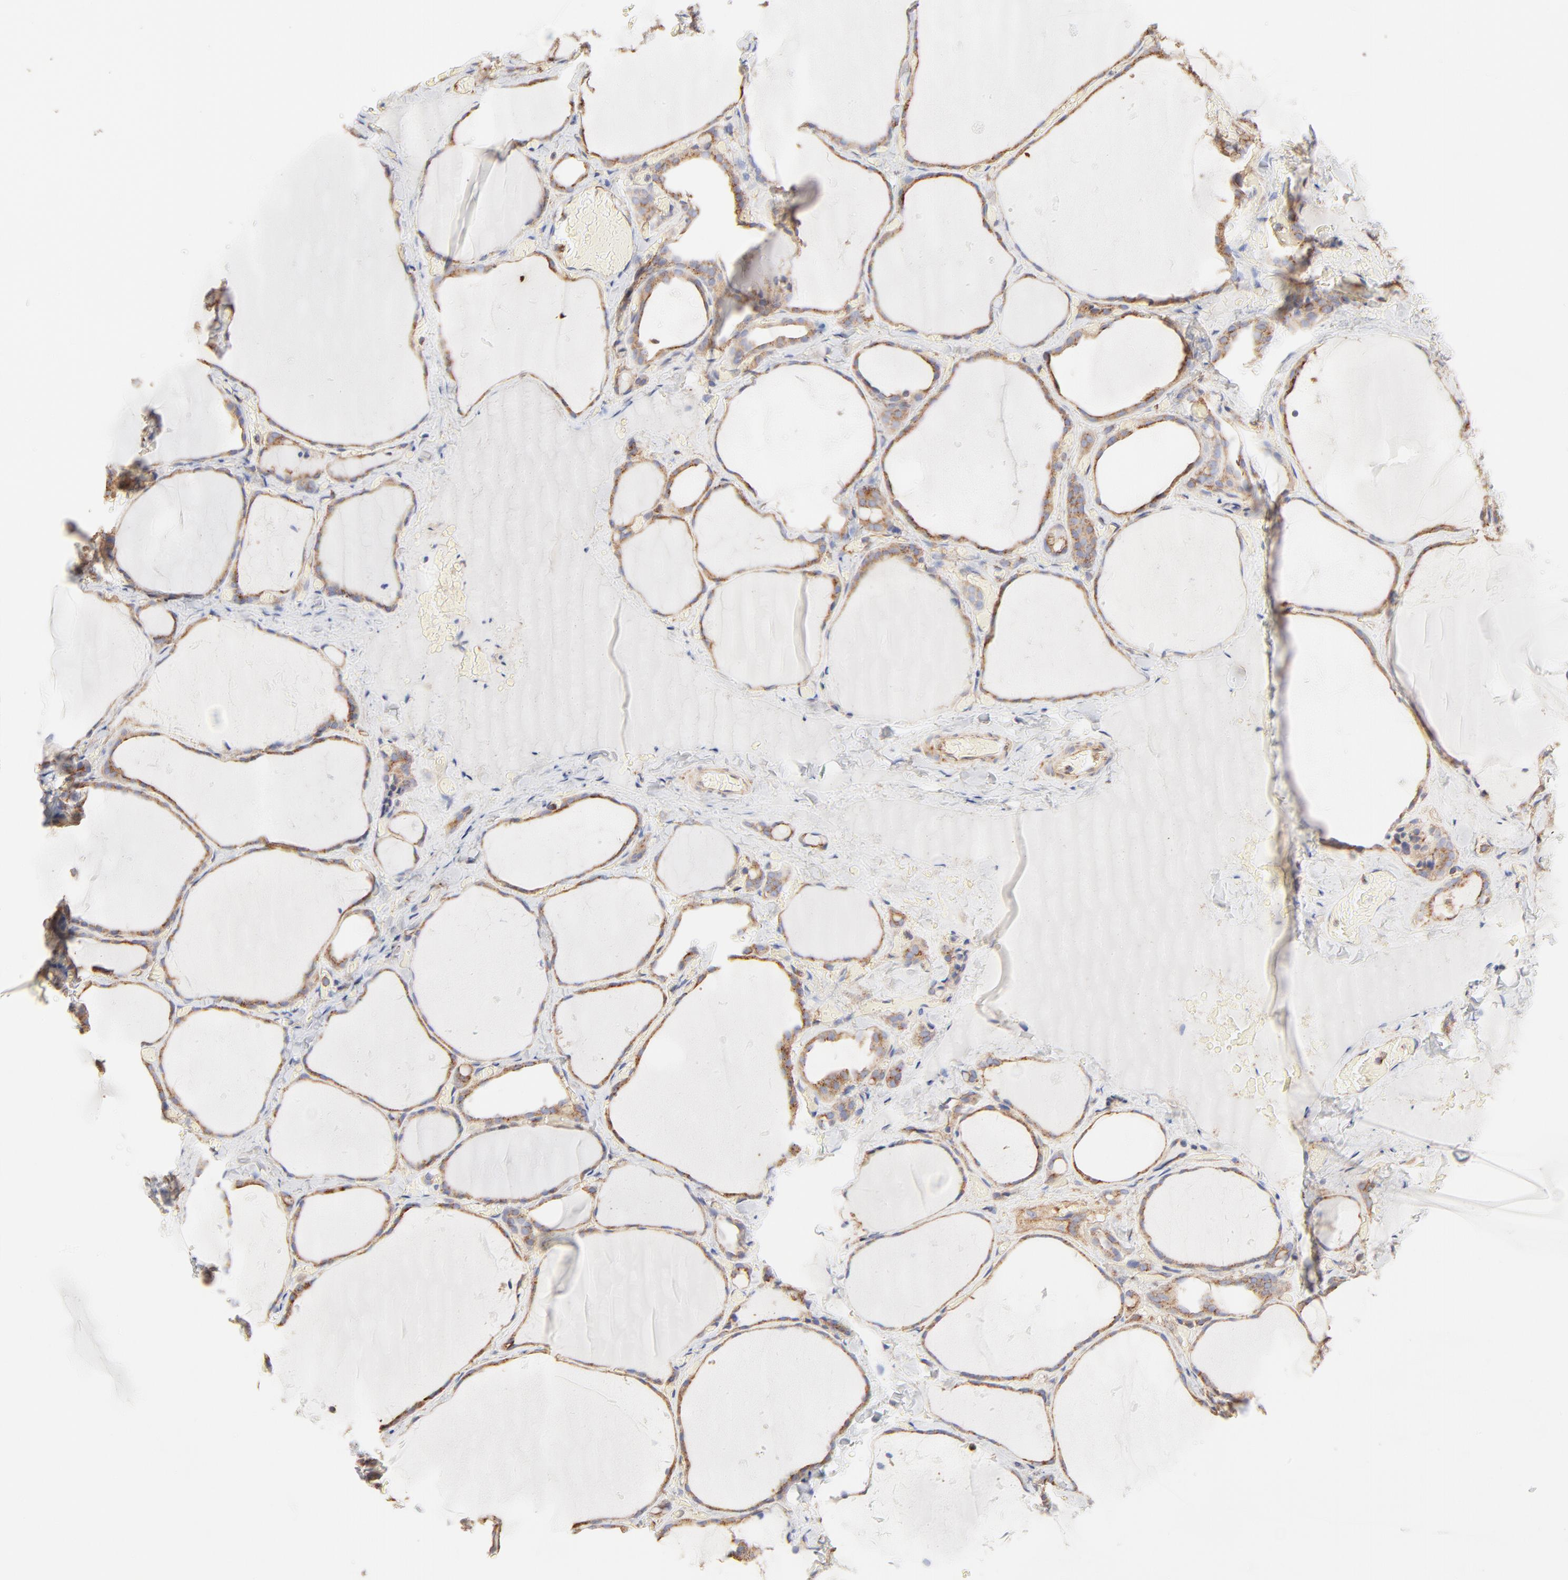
{"staining": {"intensity": "moderate", "quantity": ">75%", "location": "cytoplasmic/membranous"}, "tissue": "thyroid gland", "cell_type": "Glandular cells", "image_type": "normal", "snomed": [{"axis": "morphology", "description": "Normal tissue, NOS"}, {"axis": "topography", "description": "Thyroid gland"}], "caption": "DAB immunohistochemical staining of unremarkable human thyroid gland exhibits moderate cytoplasmic/membranous protein staining in approximately >75% of glandular cells.", "gene": "CLTB", "patient": {"sex": "female", "age": 22}}